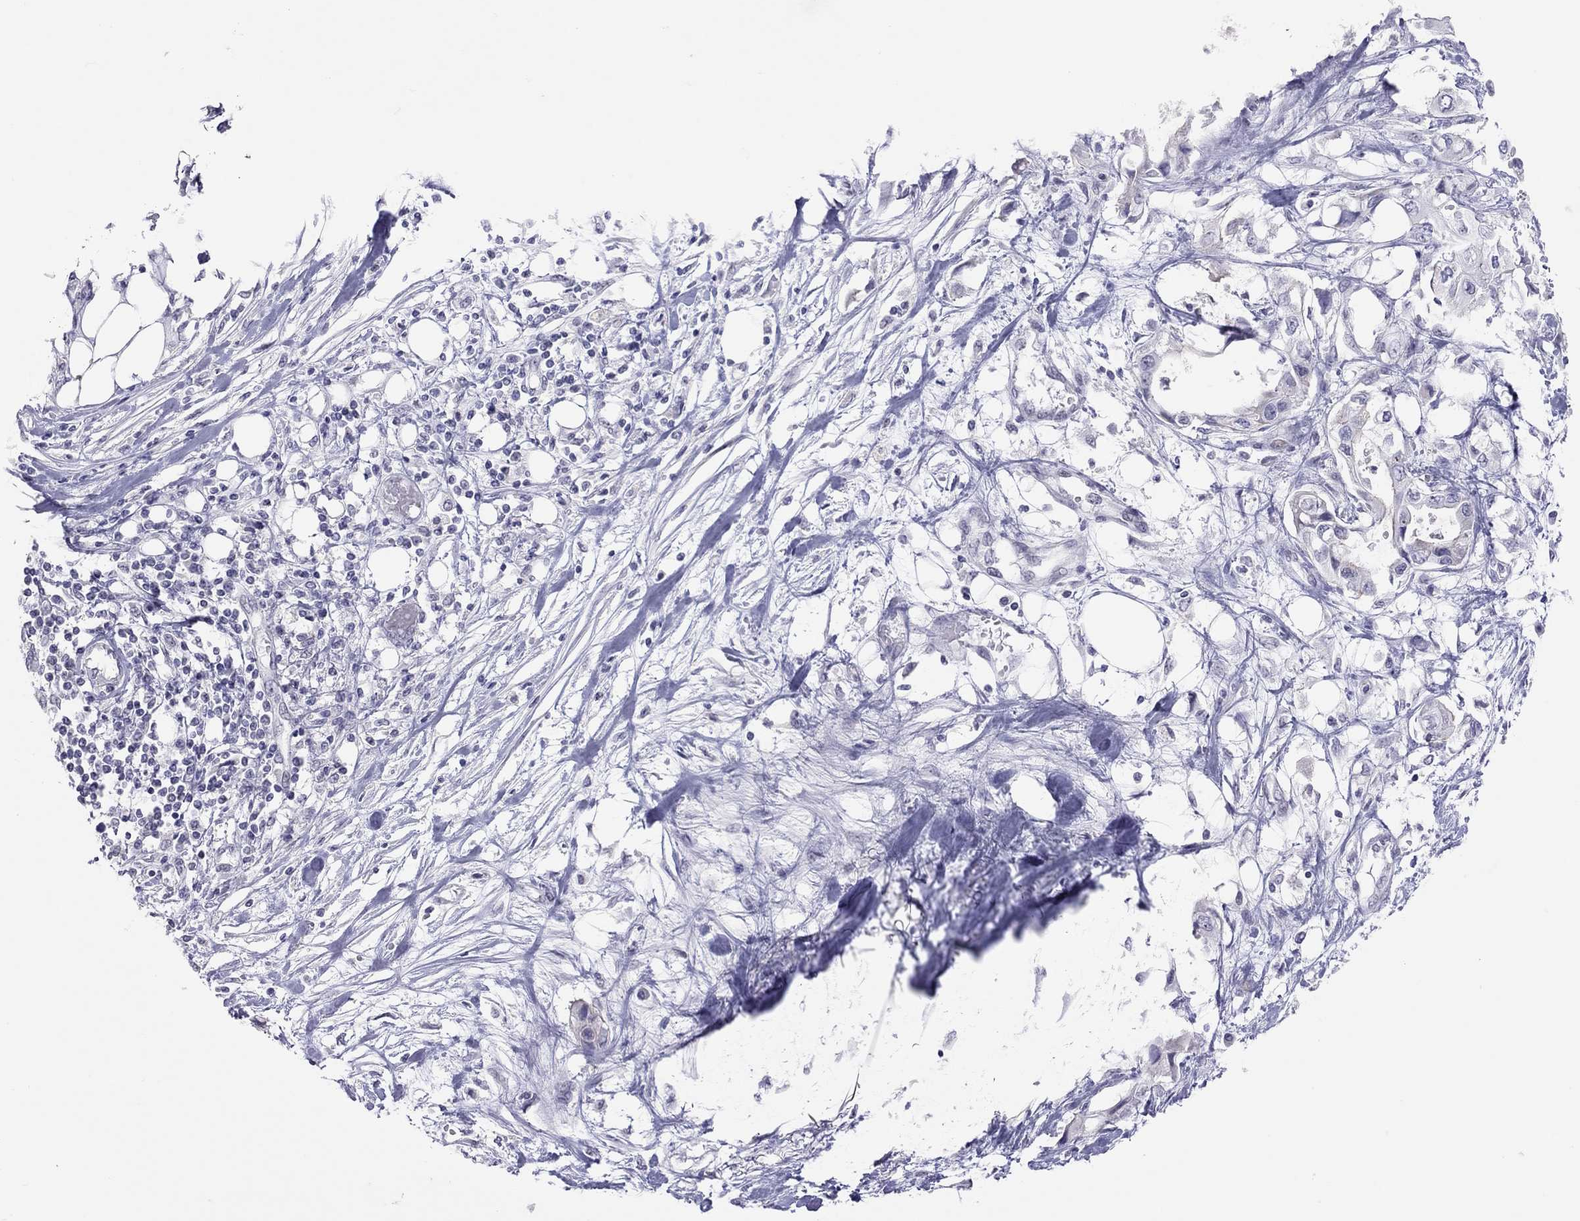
{"staining": {"intensity": "negative", "quantity": "none", "location": "none"}, "tissue": "pancreatic cancer", "cell_type": "Tumor cells", "image_type": "cancer", "snomed": [{"axis": "morphology", "description": "Adenocarcinoma, NOS"}, {"axis": "topography", "description": "Pancreas"}], "caption": "This is an IHC image of pancreatic adenocarcinoma. There is no expression in tumor cells.", "gene": "JHY", "patient": {"sex": "female", "age": 63}}